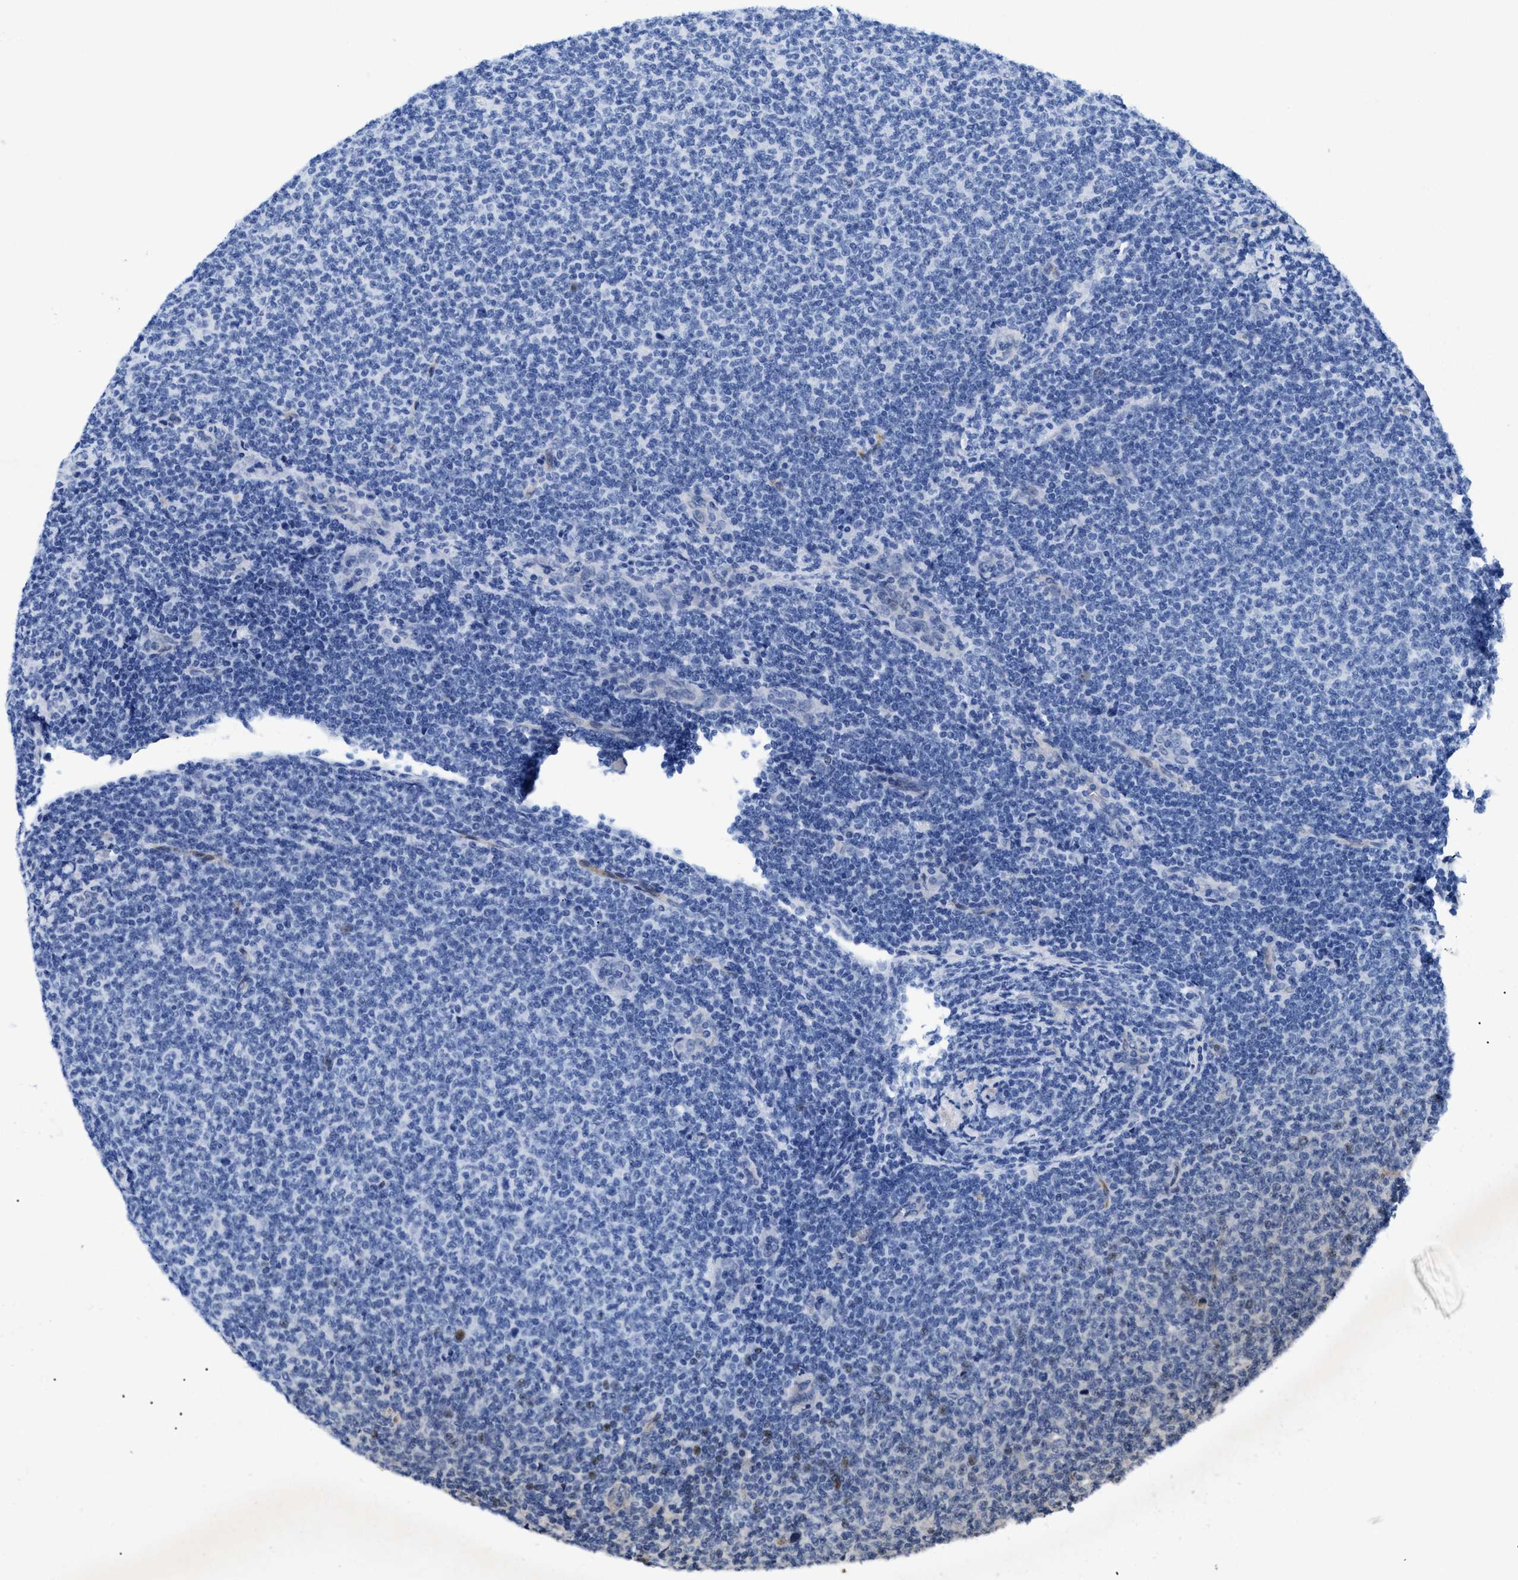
{"staining": {"intensity": "negative", "quantity": "none", "location": "none"}, "tissue": "lymphoma", "cell_type": "Tumor cells", "image_type": "cancer", "snomed": [{"axis": "morphology", "description": "Malignant lymphoma, non-Hodgkin's type, Low grade"}, {"axis": "topography", "description": "Lymph node"}], "caption": "The histopathology image reveals no staining of tumor cells in low-grade malignant lymphoma, non-Hodgkin's type.", "gene": "TMEM68", "patient": {"sex": "male", "age": 66}}